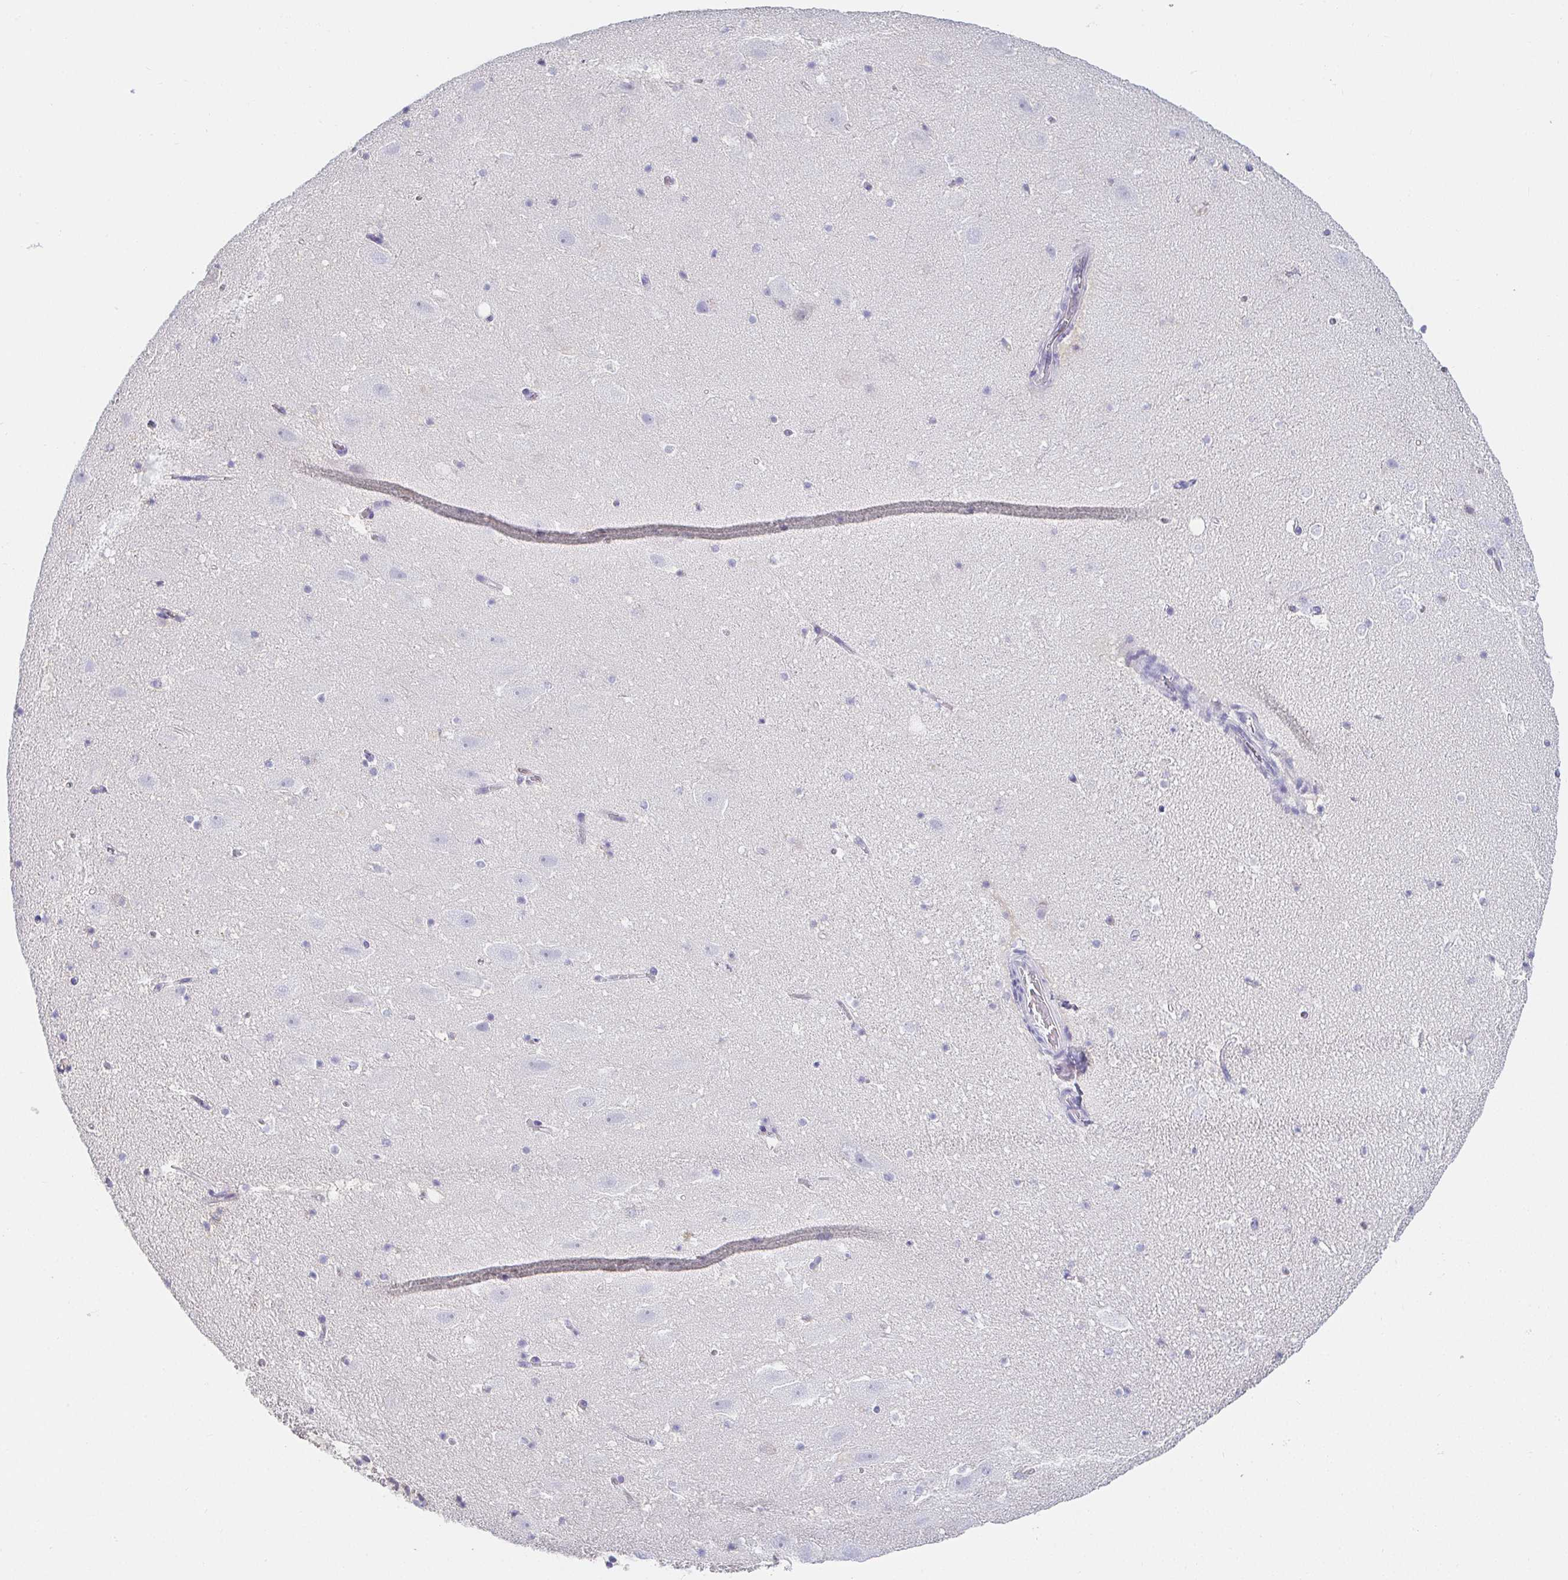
{"staining": {"intensity": "negative", "quantity": "none", "location": "none"}, "tissue": "hippocampus", "cell_type": "Glial cells", "image_type": "normal", "snomed": [{"axis": "morphology", "description": "Normal tissue, NOS"}, {"axis": "topography", "description": "Hippocampus"}], "caption": "Immunohistochemical staining of normal human hippocampus shows no significant staining in glial cells. (DAB IHC visualized using brightfield microscopy, high magnification).", "gene": "PDE6B", "patient": {"sex": "female", "age": 42}}